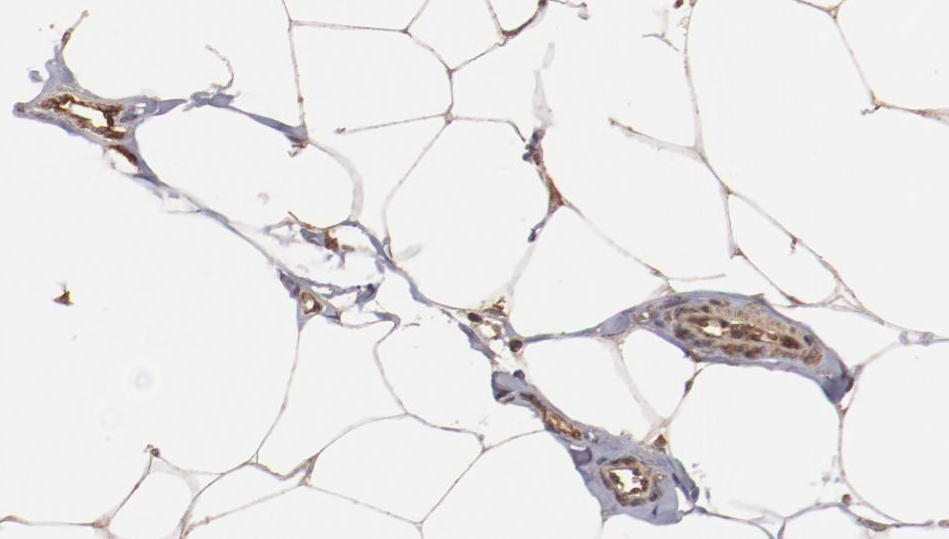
{"staining": {"intensity": "weak", "quantity": ">75%", "location": "cytoplasmic/membranous"}, "tissue": "adipose tissue", "cell_type": "Adipocytes", "image_type": "normal", "snomed": [{"axis": "morphology", "description": "Normal tissue, NOS"}, {"axis": "morphology", "description": "Adenocarcinoma, NOS"}, {"axis": "topography", "description": "Colon"}, {"axis": "topography", "description": "Peripheral nerve tissue"}], "caption": "About >75% of adipocytes in normal human adipose tissue demonstrate weak cytoplasmic/membranous protein positivity as visualized by brown immunohistochemical staining.", "gene": "TENM1", "patient": {"sex": "male", "age": 14}}